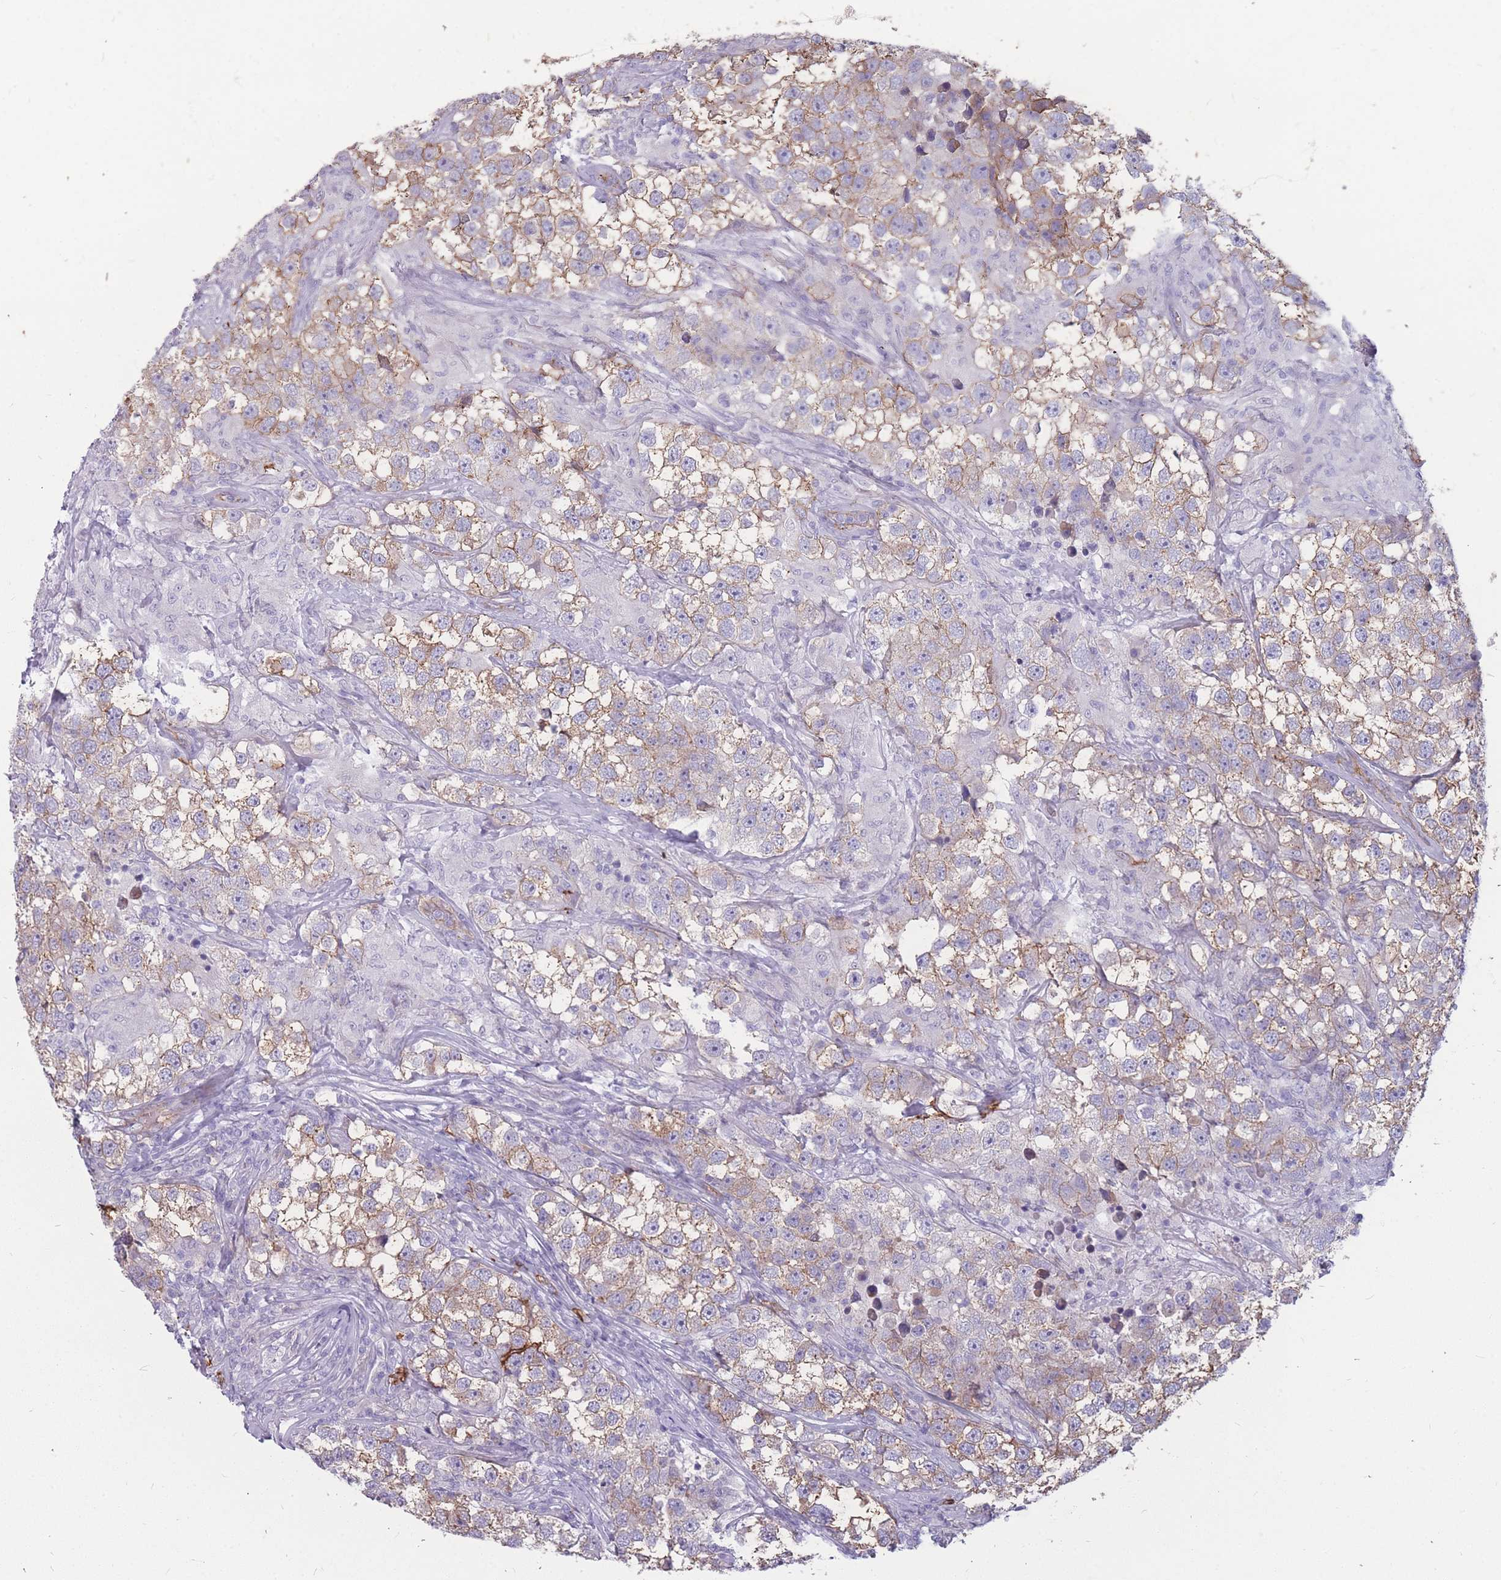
{"staining": {"intensity": "moderate", "quantity": ">75%", "location": "cytoplasmic/membranous"}, "tissue": "testis cancer", "cell_type": "Tumor cells", "image_type": "cancer", "snomed": [{"axis": "morphology", "description": "Seminoma, NOS"}, {"axis": "topography", "description": "Testis"}], "caption": "Immunohistochemistry of testis seminoma reveals medium levels of moderate cytoplasmic/membranous positivity in about >75% of tumor cells. (brown staining indicates protein expression, while blue staining denotes nuclei).", "gene": "GNA11", "patient": {"sex": "male", "age": 46}}